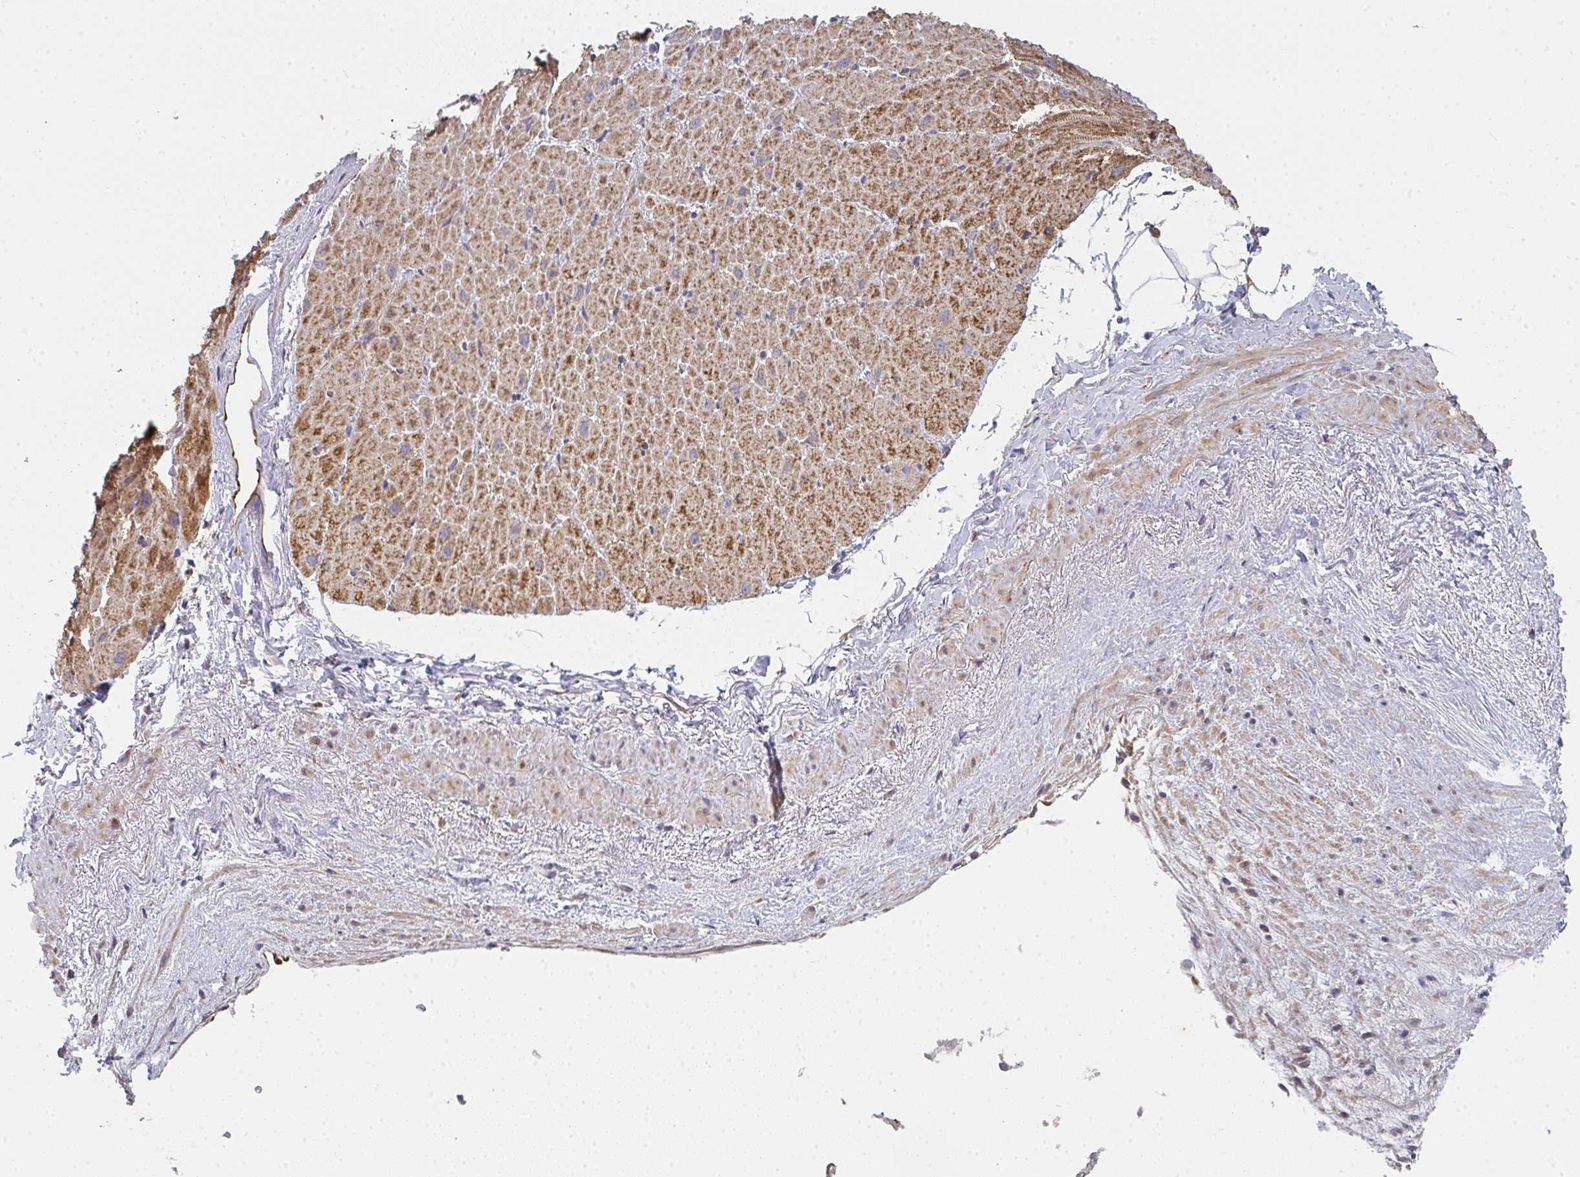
{"staining": {"intensity": "strong", "quantity": ">75%", "location": "cytoplasmic/membranous"}, "tissue": "heart muscle", "cell_type": "Cardiomyocytes", "image_type": "normal", "snomed": [{"axis": "morphology", "description": "Normal tissue, NOS"}, {"axis": "topography", "description": "Heart"}], "caption": "High-power microscopy captured an IHC micrograph of unremarkable heart muscle, revealing strong cytoplasmic/membranous staining in about >75% of cardiomyocytes. Using DAB (brown) and hematoxylin (blue) stains, captured at high magnification using brightfield microscopy.", "gene": "RHEBL1", "patient": {"sex": "male", "age": 62}}